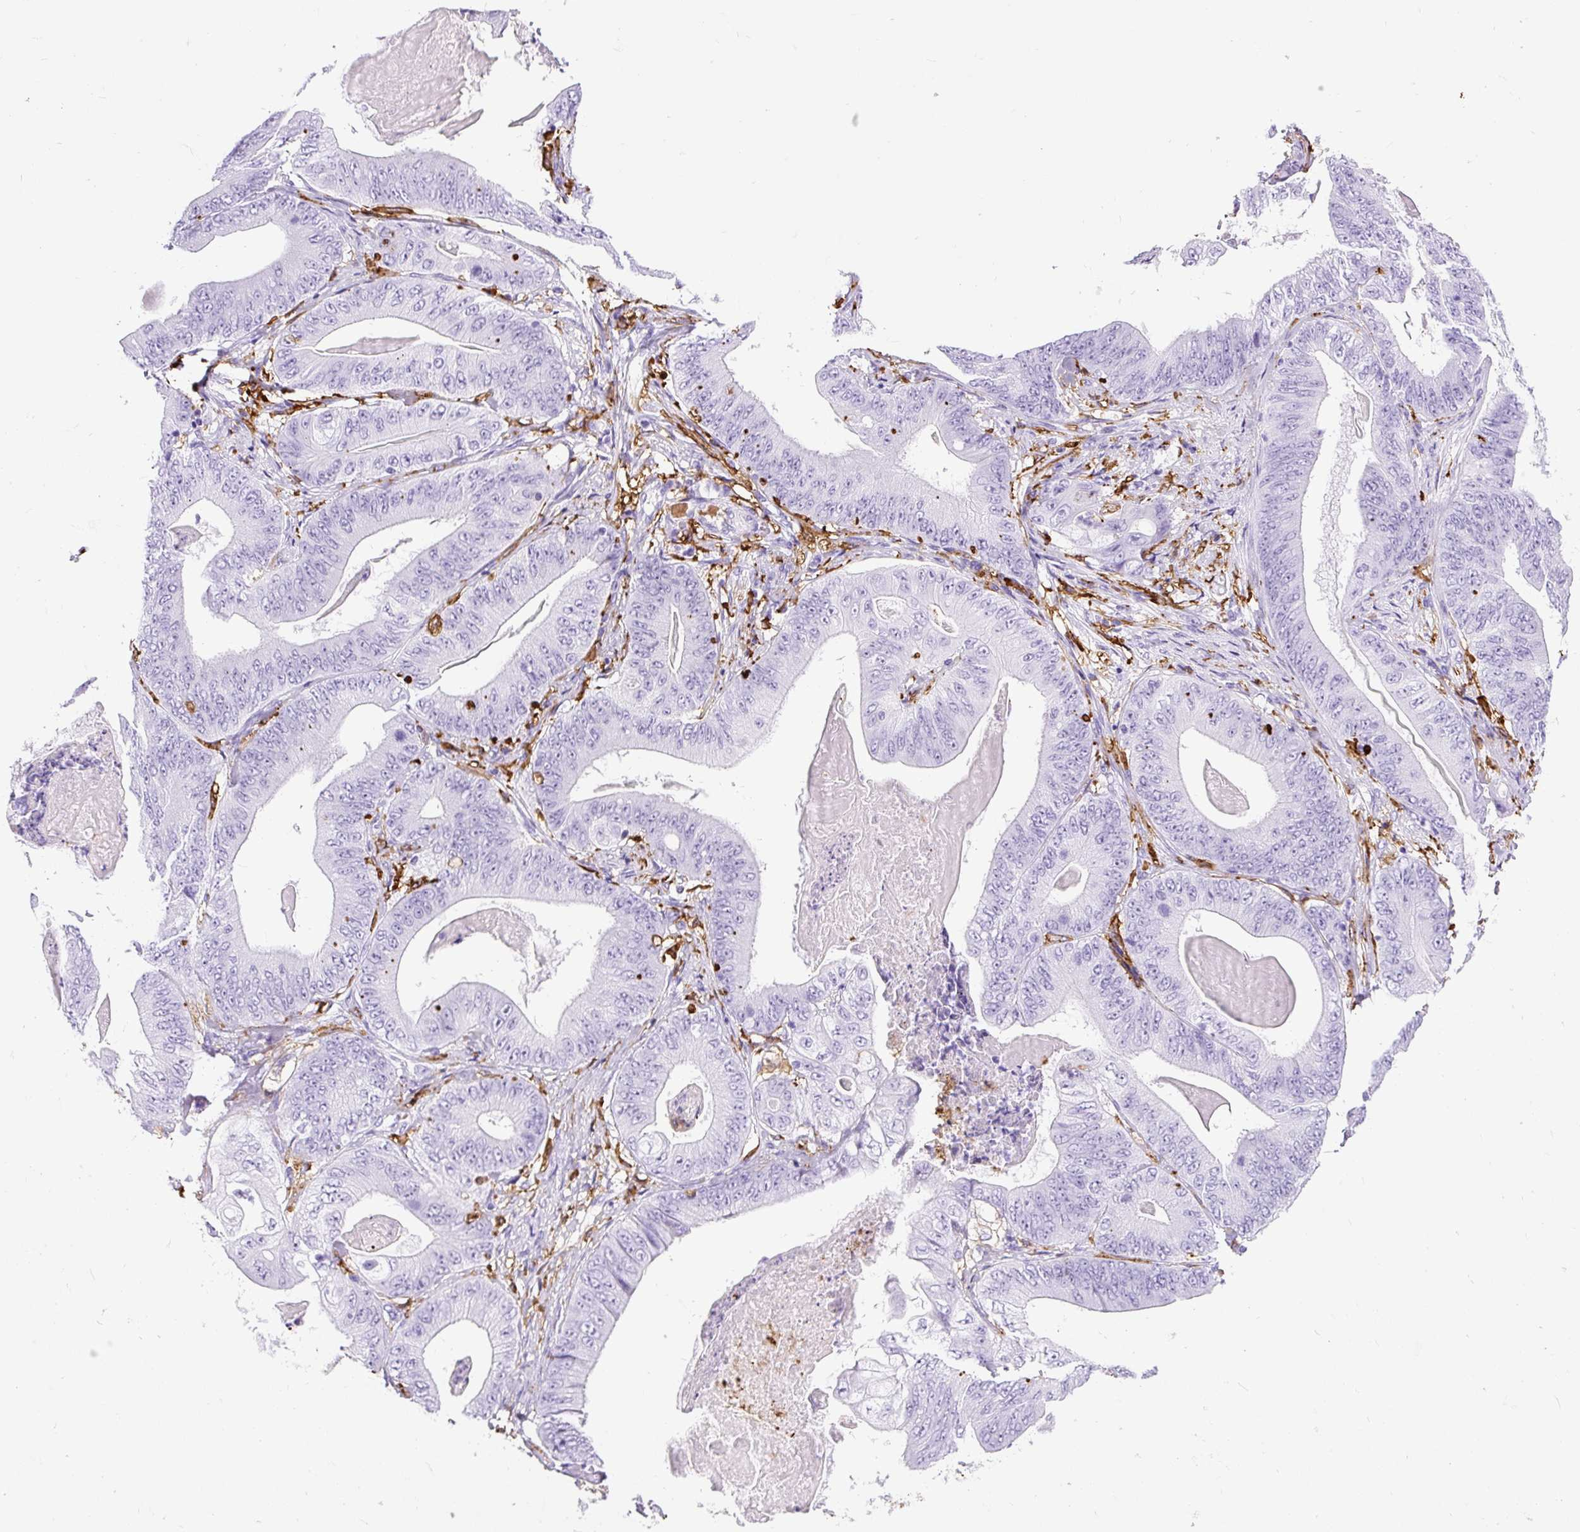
{"staining": {"intensity": "negative", "quantity": "none", "location": "none"}, "tissue": "stomach cancer", "cell_type": "Tumor cells", "image_type": "cancer", "snomed": [{"axis": "morphology", "description": "Adenocarcinoma, NOS"}, {"axis": "topography", "description": "Stomach"}], "caption": "IHC of stomach adenocarcinoma shows no expression in tumor cells. Nuclei are stained in blue.", "gene": "HLA-DRA", "patient": {"sex": "female", "age": 73}}